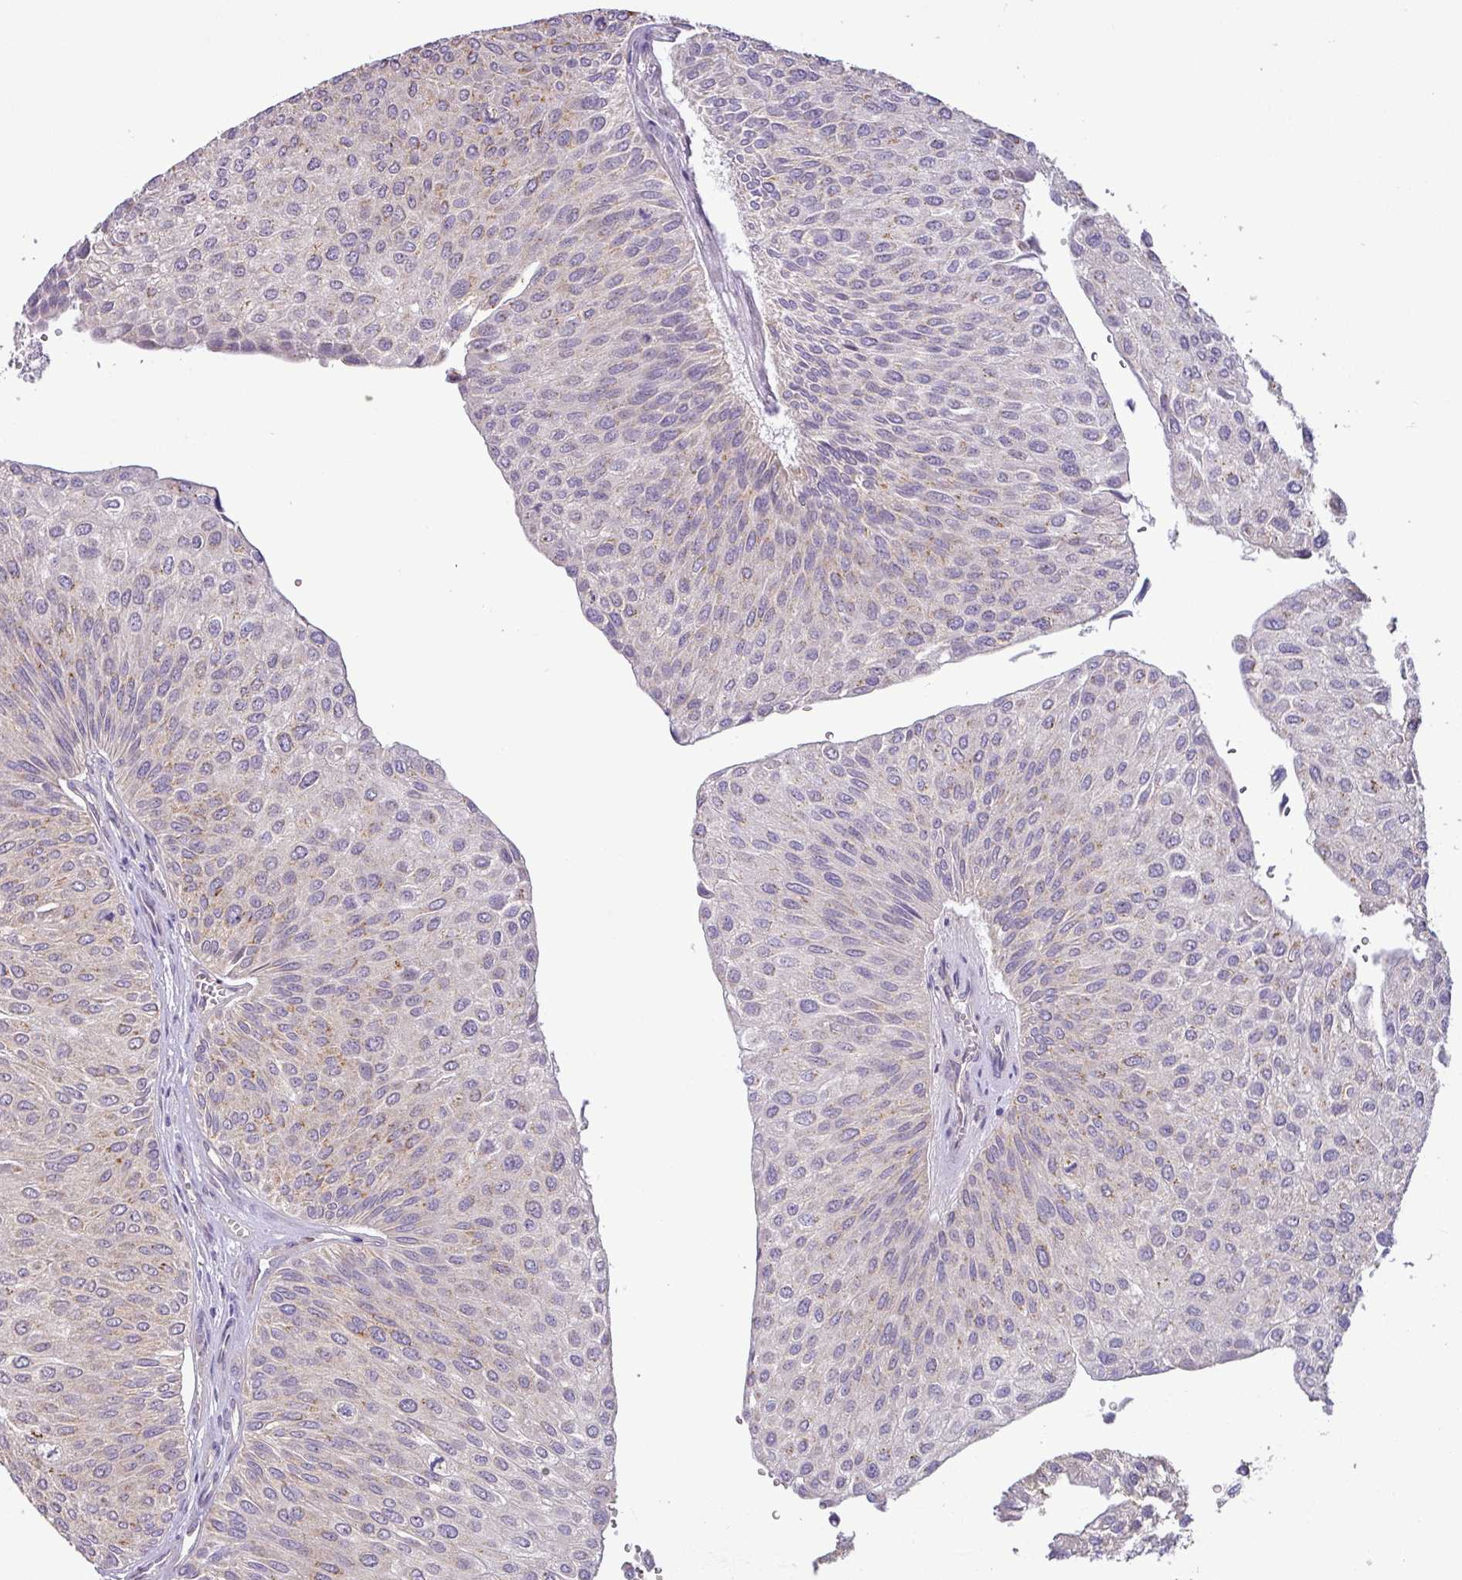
{"staining": {"intensity": "weak", "quantity": "25%-75%", "location": "cytoplasmic/membranous"}, "tissue": "urothelial cancer", "cell_type": "Tumor cells", "image_type": "cancer", "snomed": [{"axis": "morphology", "description": "Urothelial carcinoma, NOS"}, {"axis": "topography", "description": "Urinary bladder"}], "caption": "Protein expression analysis of human transitional cell carcinoma reveals weak cytoplasmic/membranous staining in approximately 25%-75% of tumor cells. (DAB IHC with brightfield microscopy, high magnification).", "gene": "GALNT12", "patient": {"sex": "male", "age": 67}}